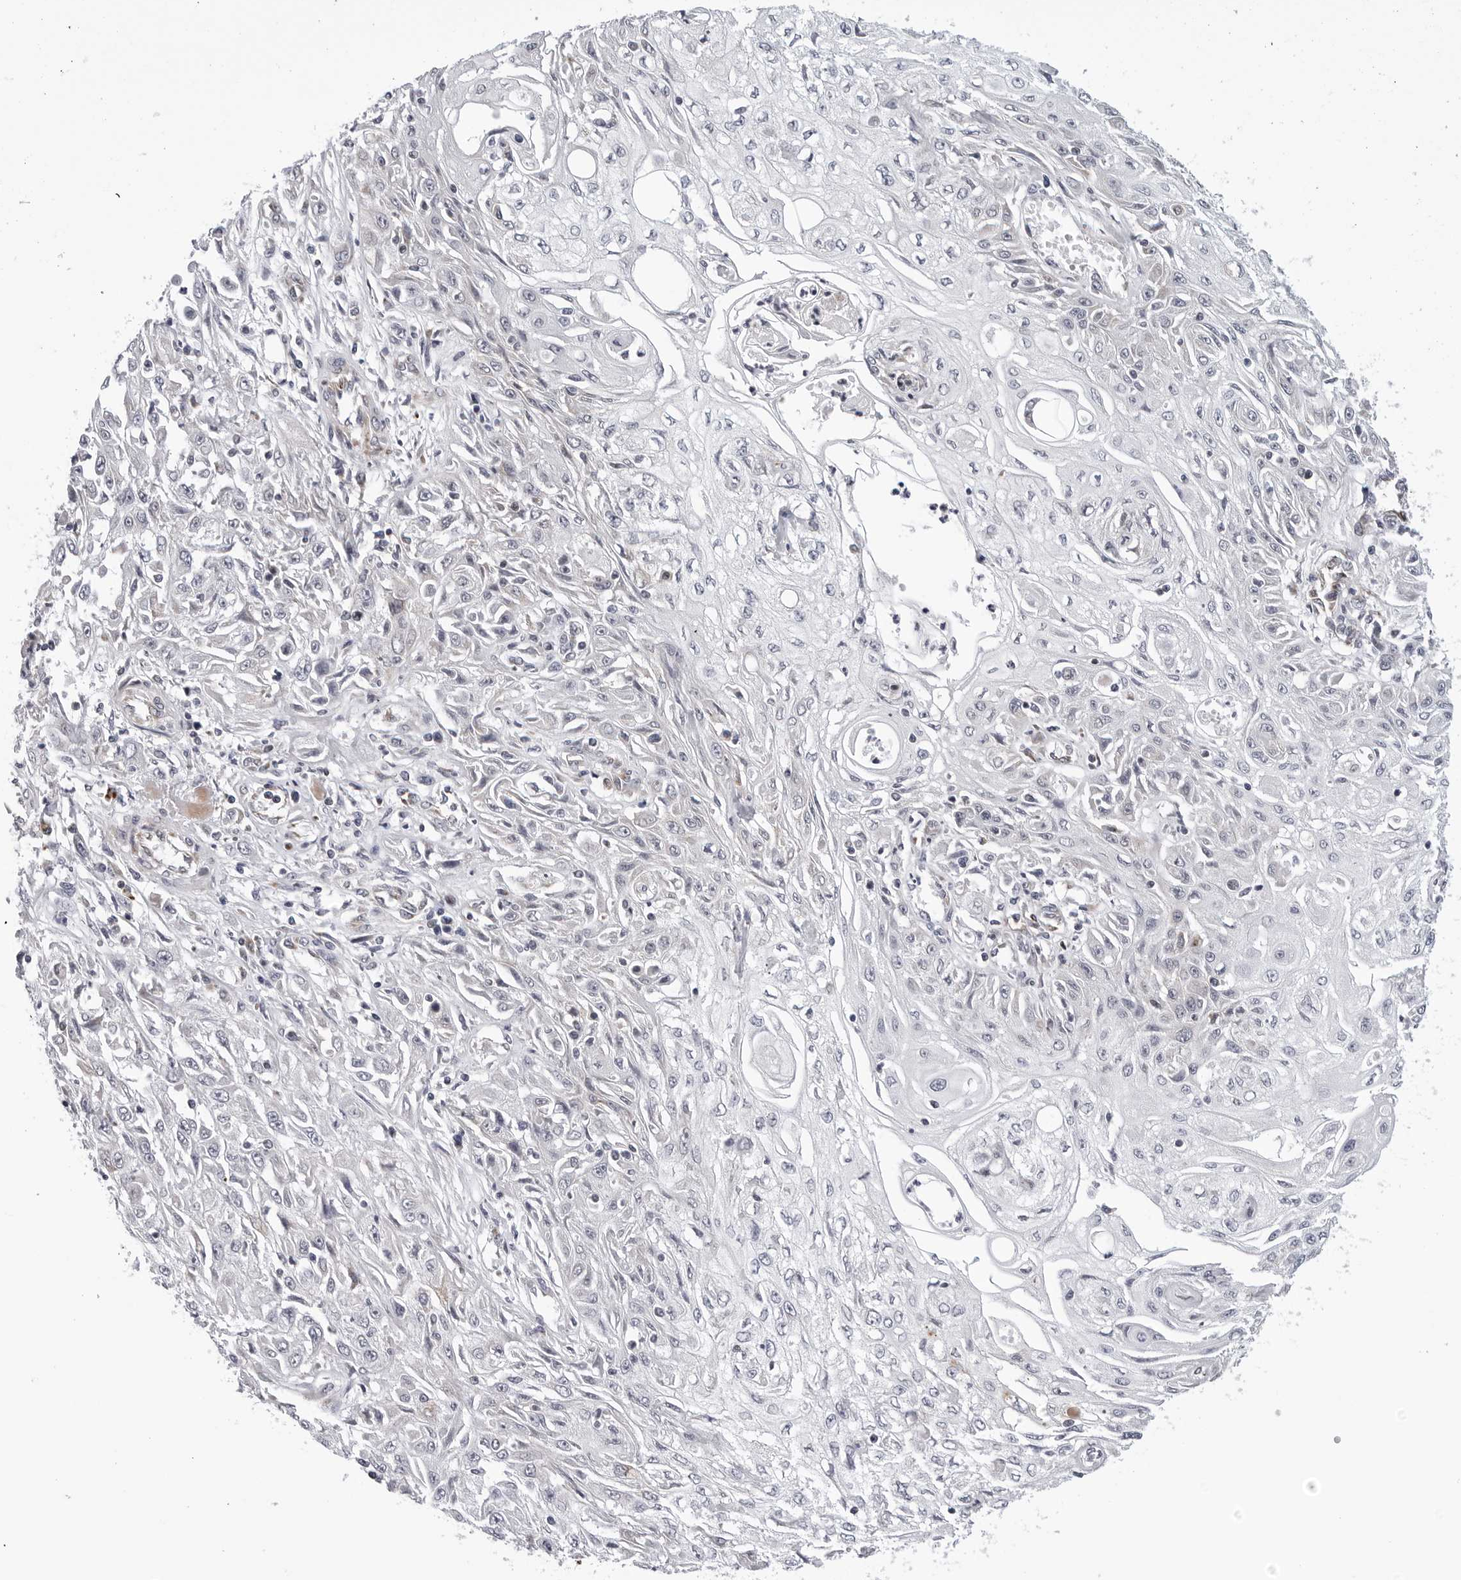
{"staining": {"intensity": "negative", "quantity": "none", "location": "none"}, "tissue": "skin cancer", "cell_type": "Tumor cells", "image_type": "cancer", "snomed": [{"axis": "morphology", "description": "Squamous cell carcinoma, NOS"}, {"axis": "morphology", "description": "Squamous cell carcinoma, metastatic, NOS"}, {"axis": "topography", "description": "Skin"}, {"axis": "topography", "description": "Lymph node"}], "caption": "Immunohistochemical staining of skin cancer reveals no significant positivity in tumor cells.", "gene": "CDK20", "patient": {"sex": "male", "age": 75}}